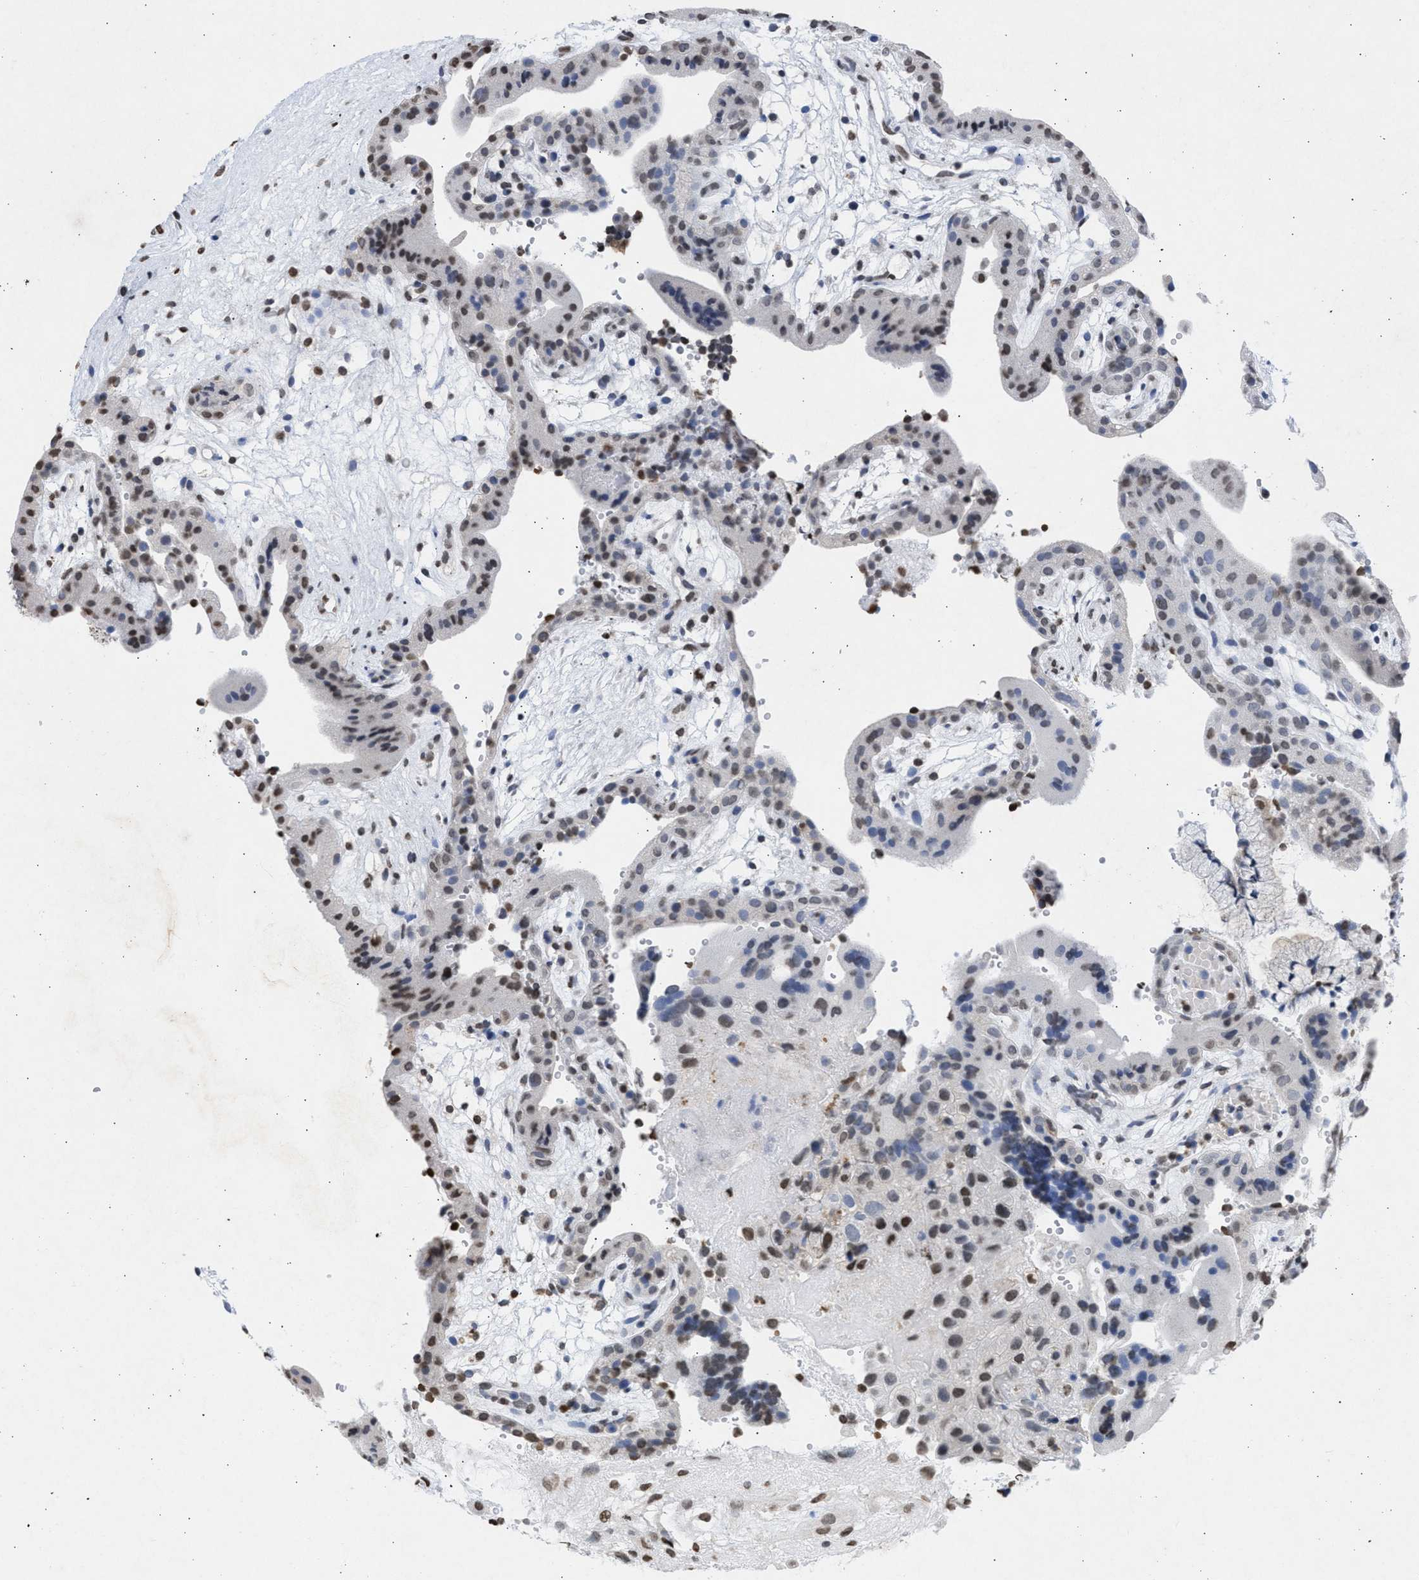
{"staining": {"intensity": "strong", "quantity": "25%-75%", "location": "cytoplasmic/membranous,nuclear"}, "tissue": "placenta", "cell_type": "Decidual cells", "image_type": "normal", "snomed": [{"axis": "morphology", "description": "Normal tissue, NOS"}, {"axis": "topography", "description": "Placenta"}], "caption": "IHC image of unremarkable placenta stained for a protein (brown), which shows high levels of strong cytoplasmic/membranous,nuclear positivity in approximately 25%-75% of decidual cells.", "gene": "NUP35", "patient": {"sex": "female", "age": 18}}